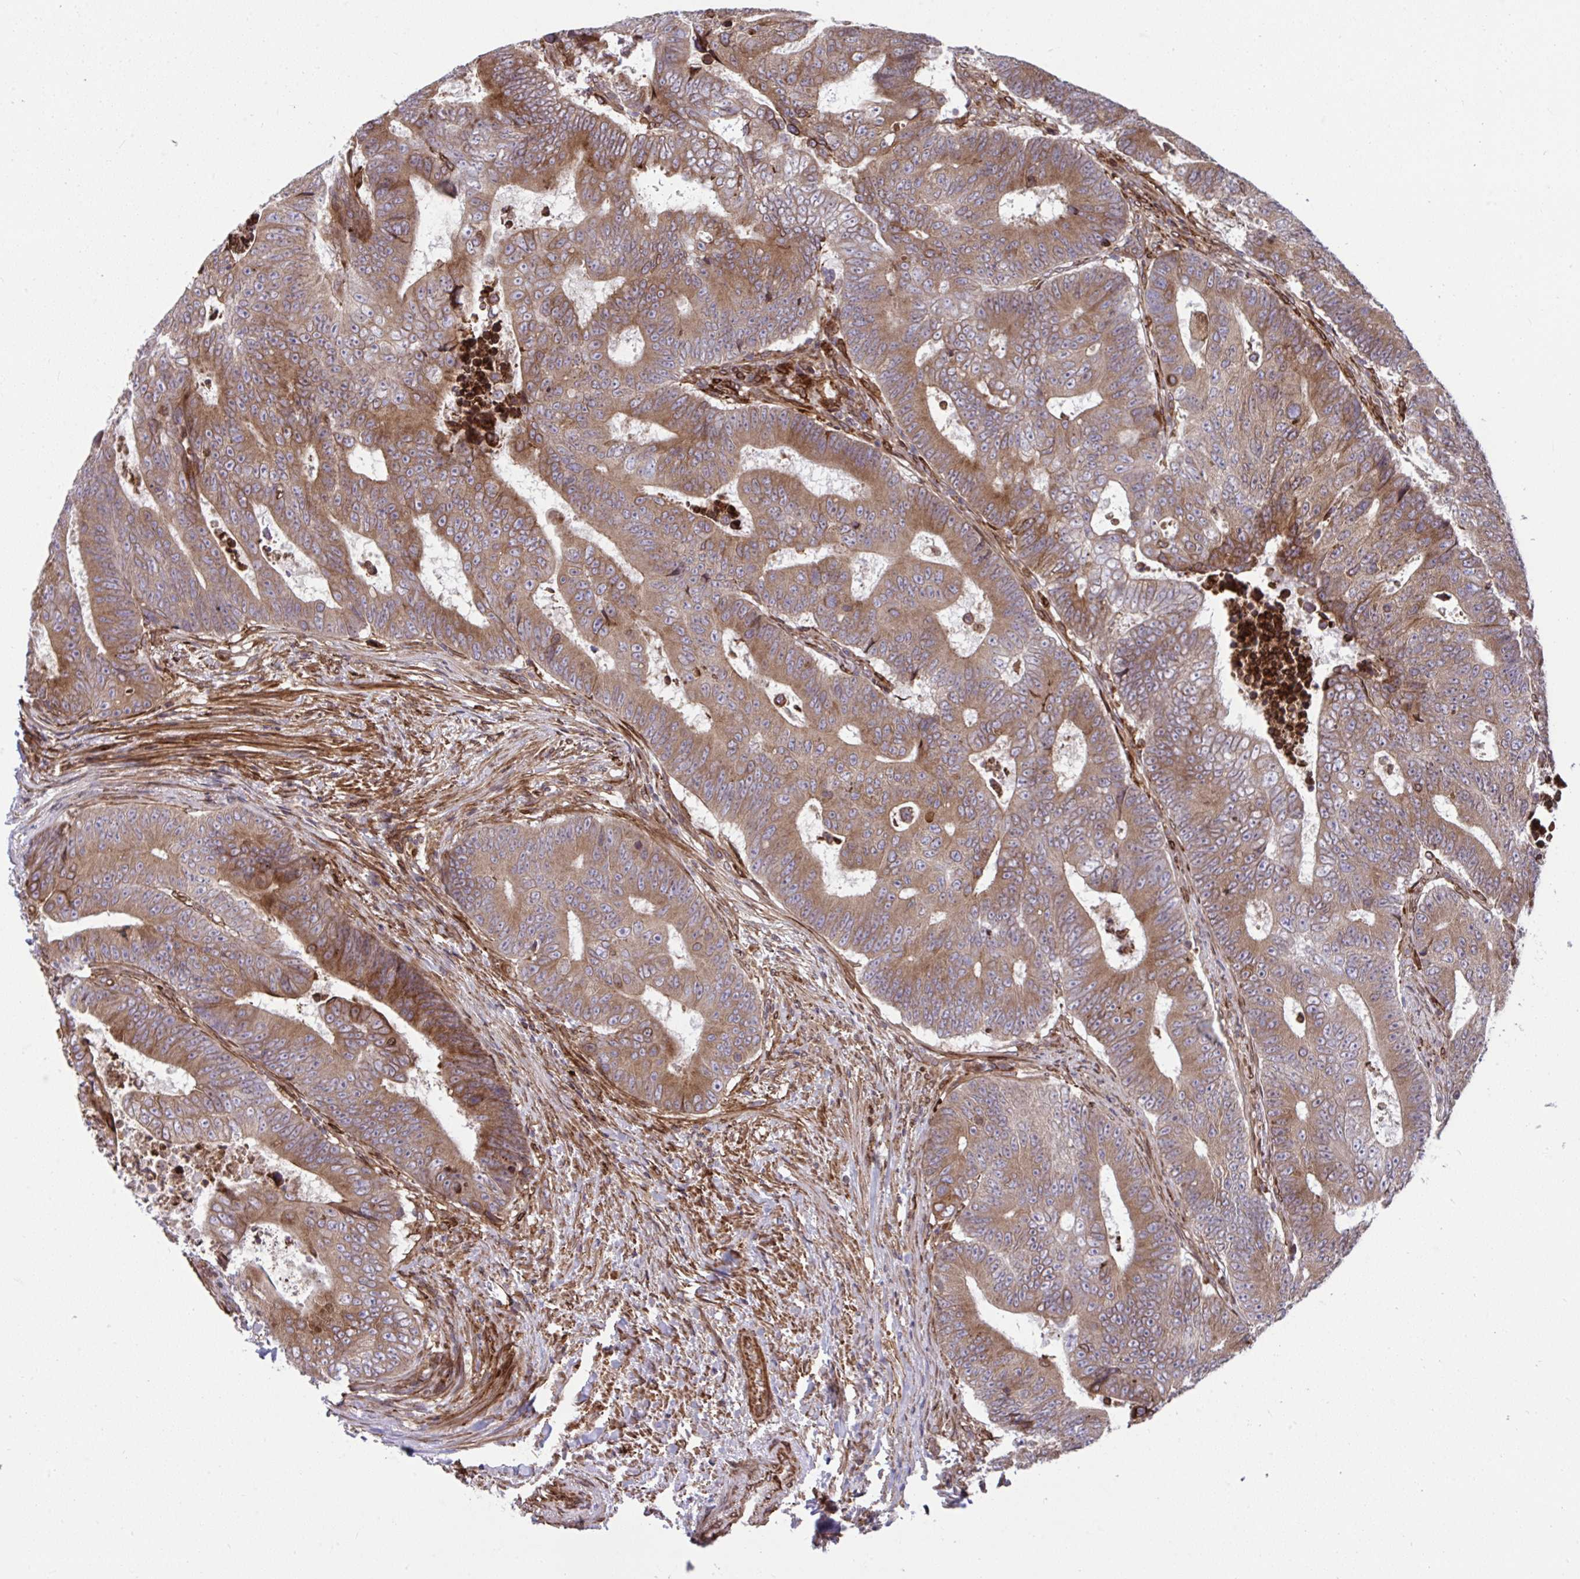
{"staining": {"intensity": "moderate", "quantity": ">75%", "location": "cytoplasmic/membranous"}, "tissue": "colorectal cancer", "cell_type": "Tumor cells", "image_type": "cancer", "snomed": [{"axis": "morphology", "description": "Adenocarcinoma, NOS"}, {"axis": "topography", "description": "Colon"}], "caption": "High-magnification brightfield microscopy of colorectal cancer (adenocarcinoma) stained with DAB (brown) and counterstained with hematoxylin (blue). tumor cells exhibit moderate cytoplasmic/membranous expression is present in approximately>75% of cells.", "gene": "STIM2", "patient": {"sex": "female", "age": 48}}